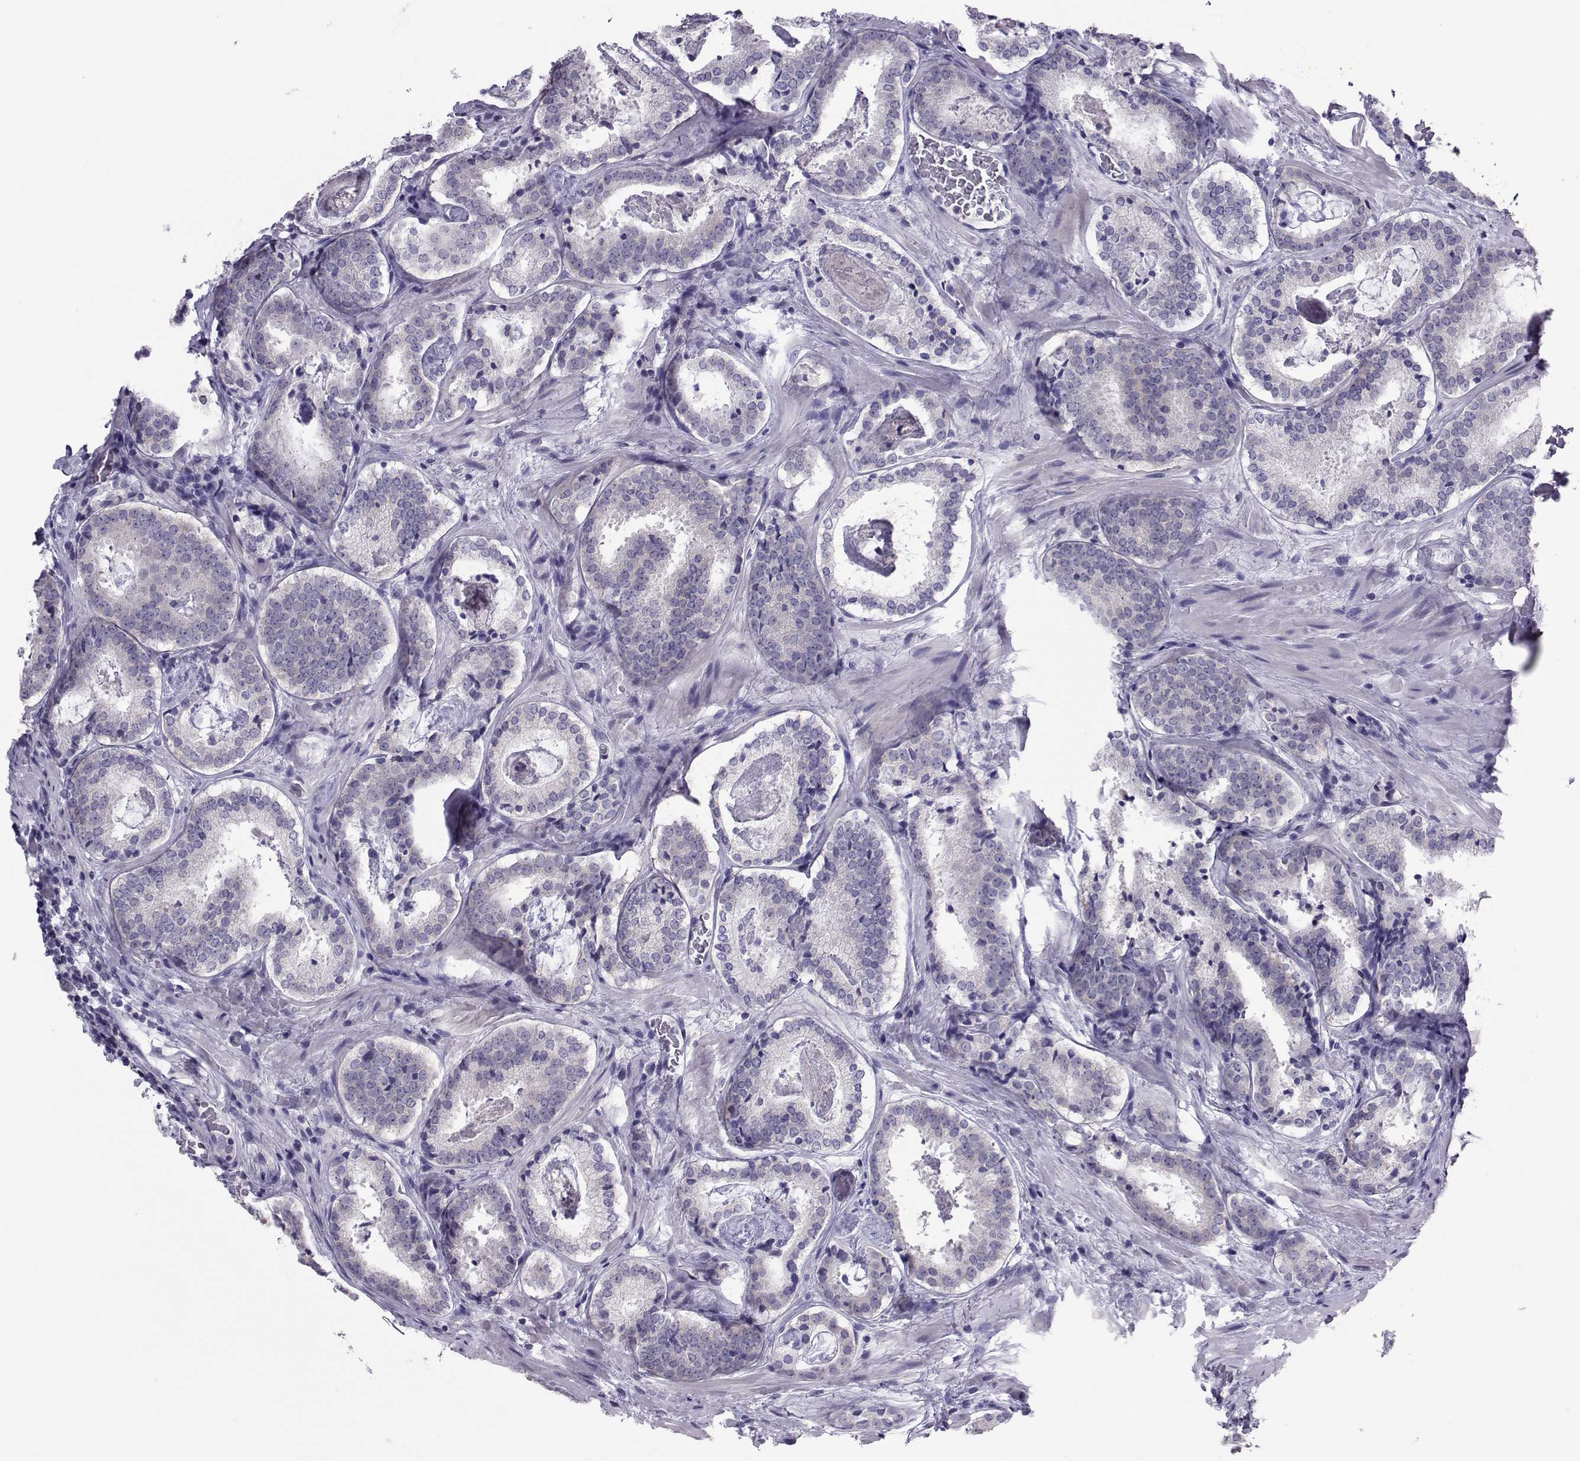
{"staining": {"intensity": "negative", "quantity": "none", "location": "none"}, "tissue": "prostate cancer", "cell_type": "Tumor cells", "image_type": "cancer", "snomed": [{"axis": "morphology", "description": "Adenocarcinoma, NOS"}, {"axis": "morphology", "description": "Adenocarcinoma, High grade"}, {"axis": "topography", "description": "Prostate"}], "caption": "This is a image of immunohistochemistry staining of prostate cancer, which shows no expression in tumor cells.", "gene": "TRPM7", "patient": {"sex": "male", "age": 62}}